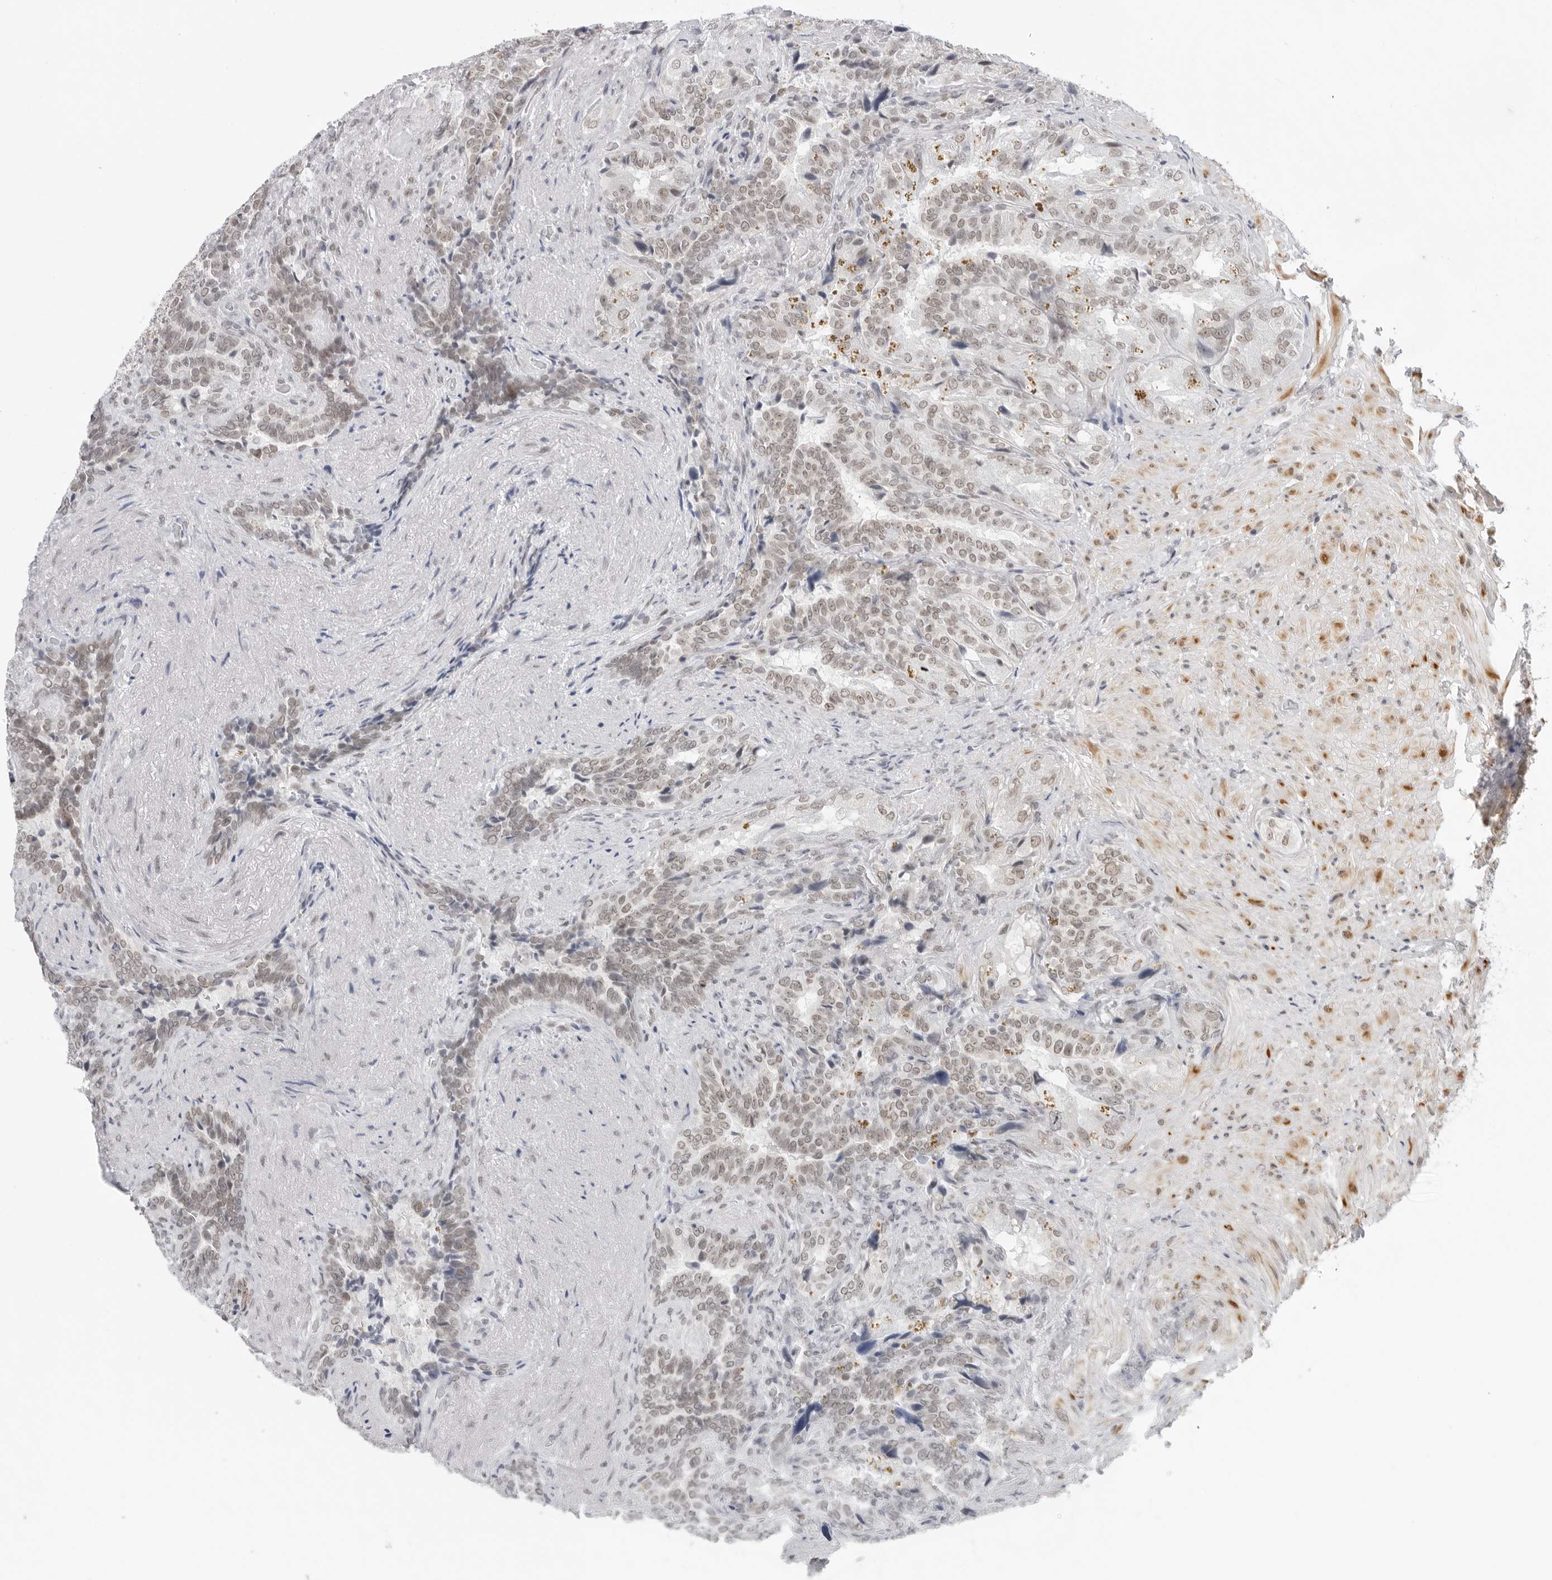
{"staining": {"intensity": "weak", "quantity": ">75%", "location": "nuclear"}, "tissue": "seminal vesicle", "cell_type": "Glandular cells", "image_type": "normal", "snomed": [{"axis": "morphology", "description": "Normal tissue, NOS"}, {"axis": "topography", "description": "Seminal veicle"}, {"axis": "topography", "description": "Peripheral nerve tissue"}], "caption": "A micrograph of human seminal vesicle stained for a protein reveals weak nuclear brown staining in glandular cells.", "gene": "FOXK2", "patient": {"sex": "male", "age": 63}}